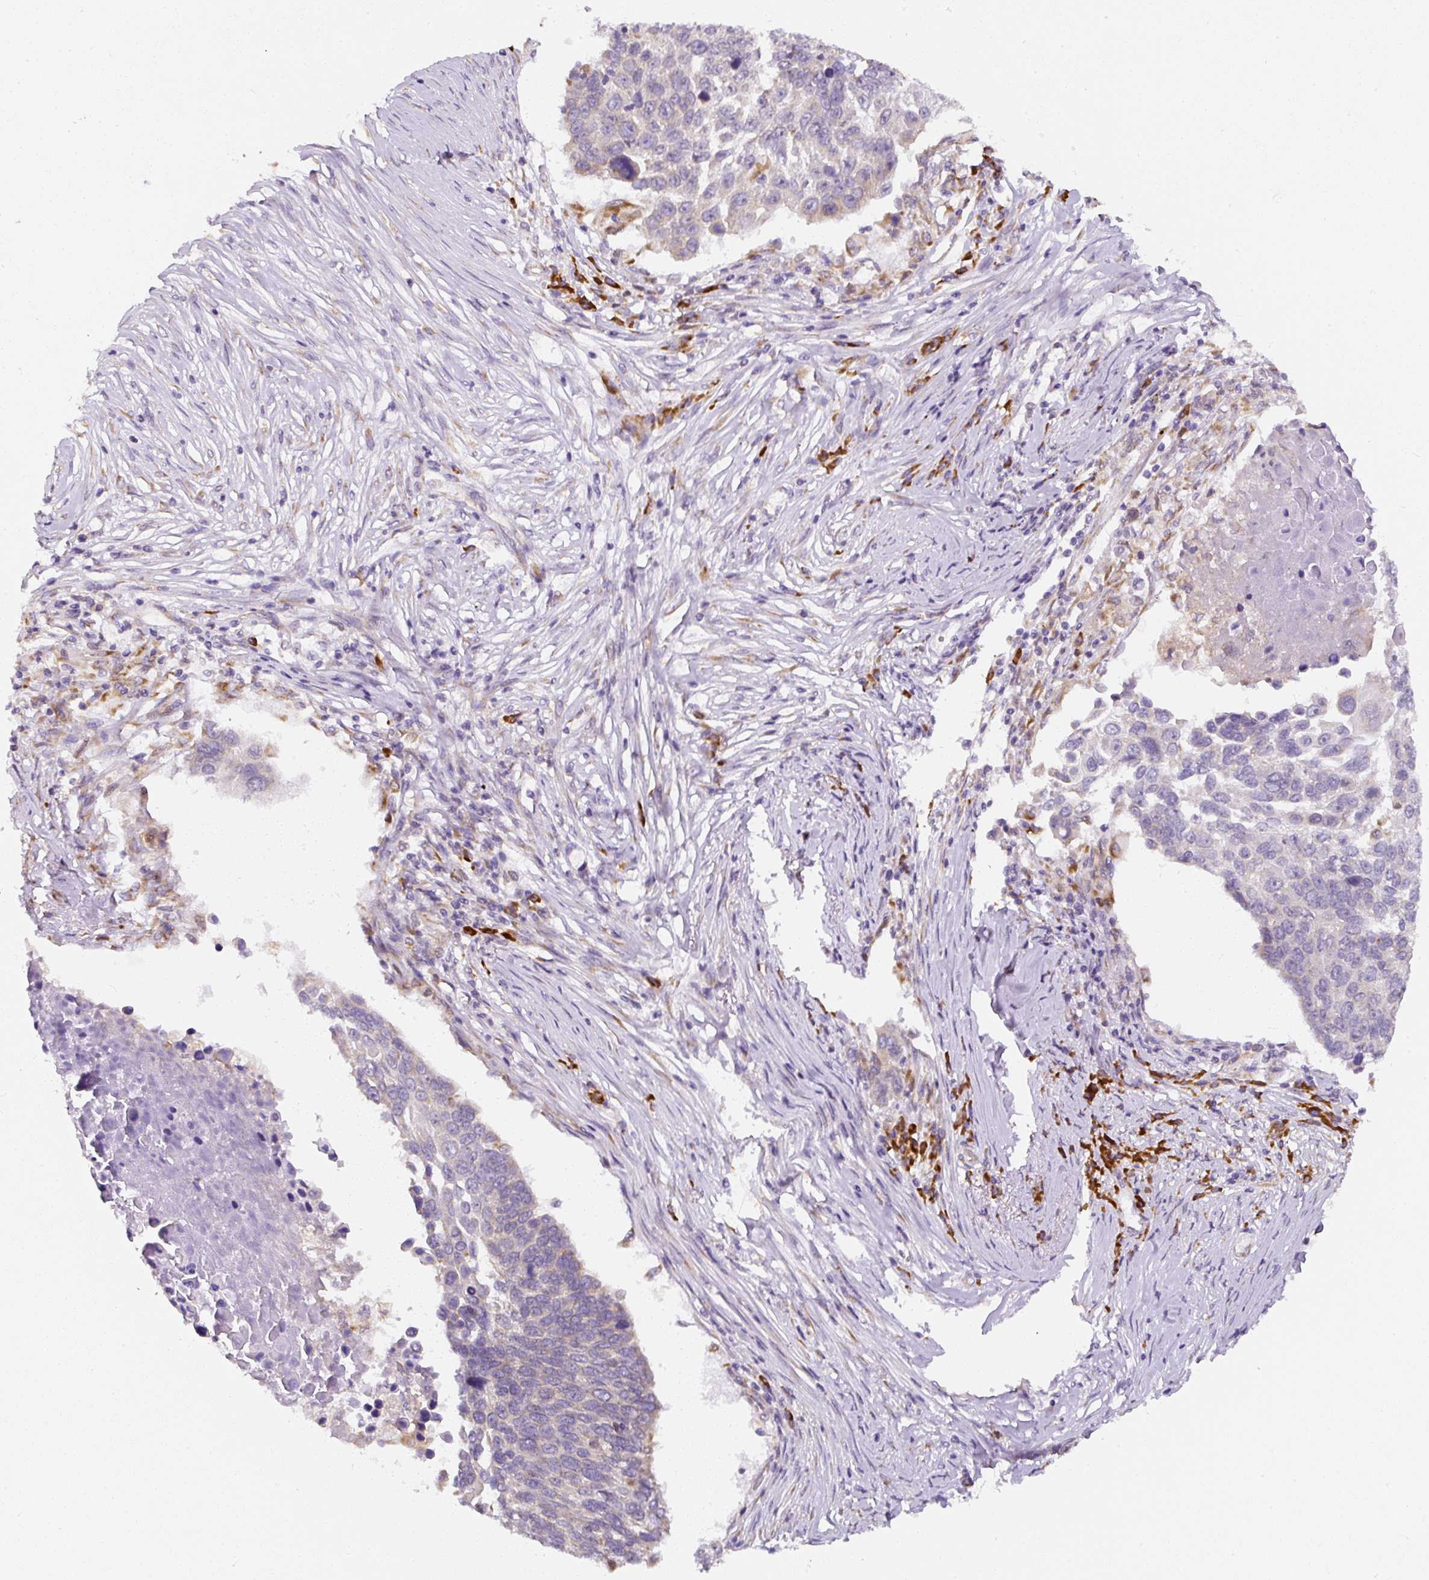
{"staining": {"intensity": "negative", "quantity": "none", "location": "none"}, "tissue": "lung cancer", "cell_type": "Tumor cells", "image_type": "cancer", "snomed": [{"axis": "morphology", "description": "Squamous cell carcinoma, NOS"}, {"axis": "topography", "description": "Lung"}], "caption": "A high-resolution micrograph shows IHC staining of lung cancer, which demonstrates no significant staining in tumor cells.", "gene": "DDOST", "patient": {"sex": "male", "age": 66}}